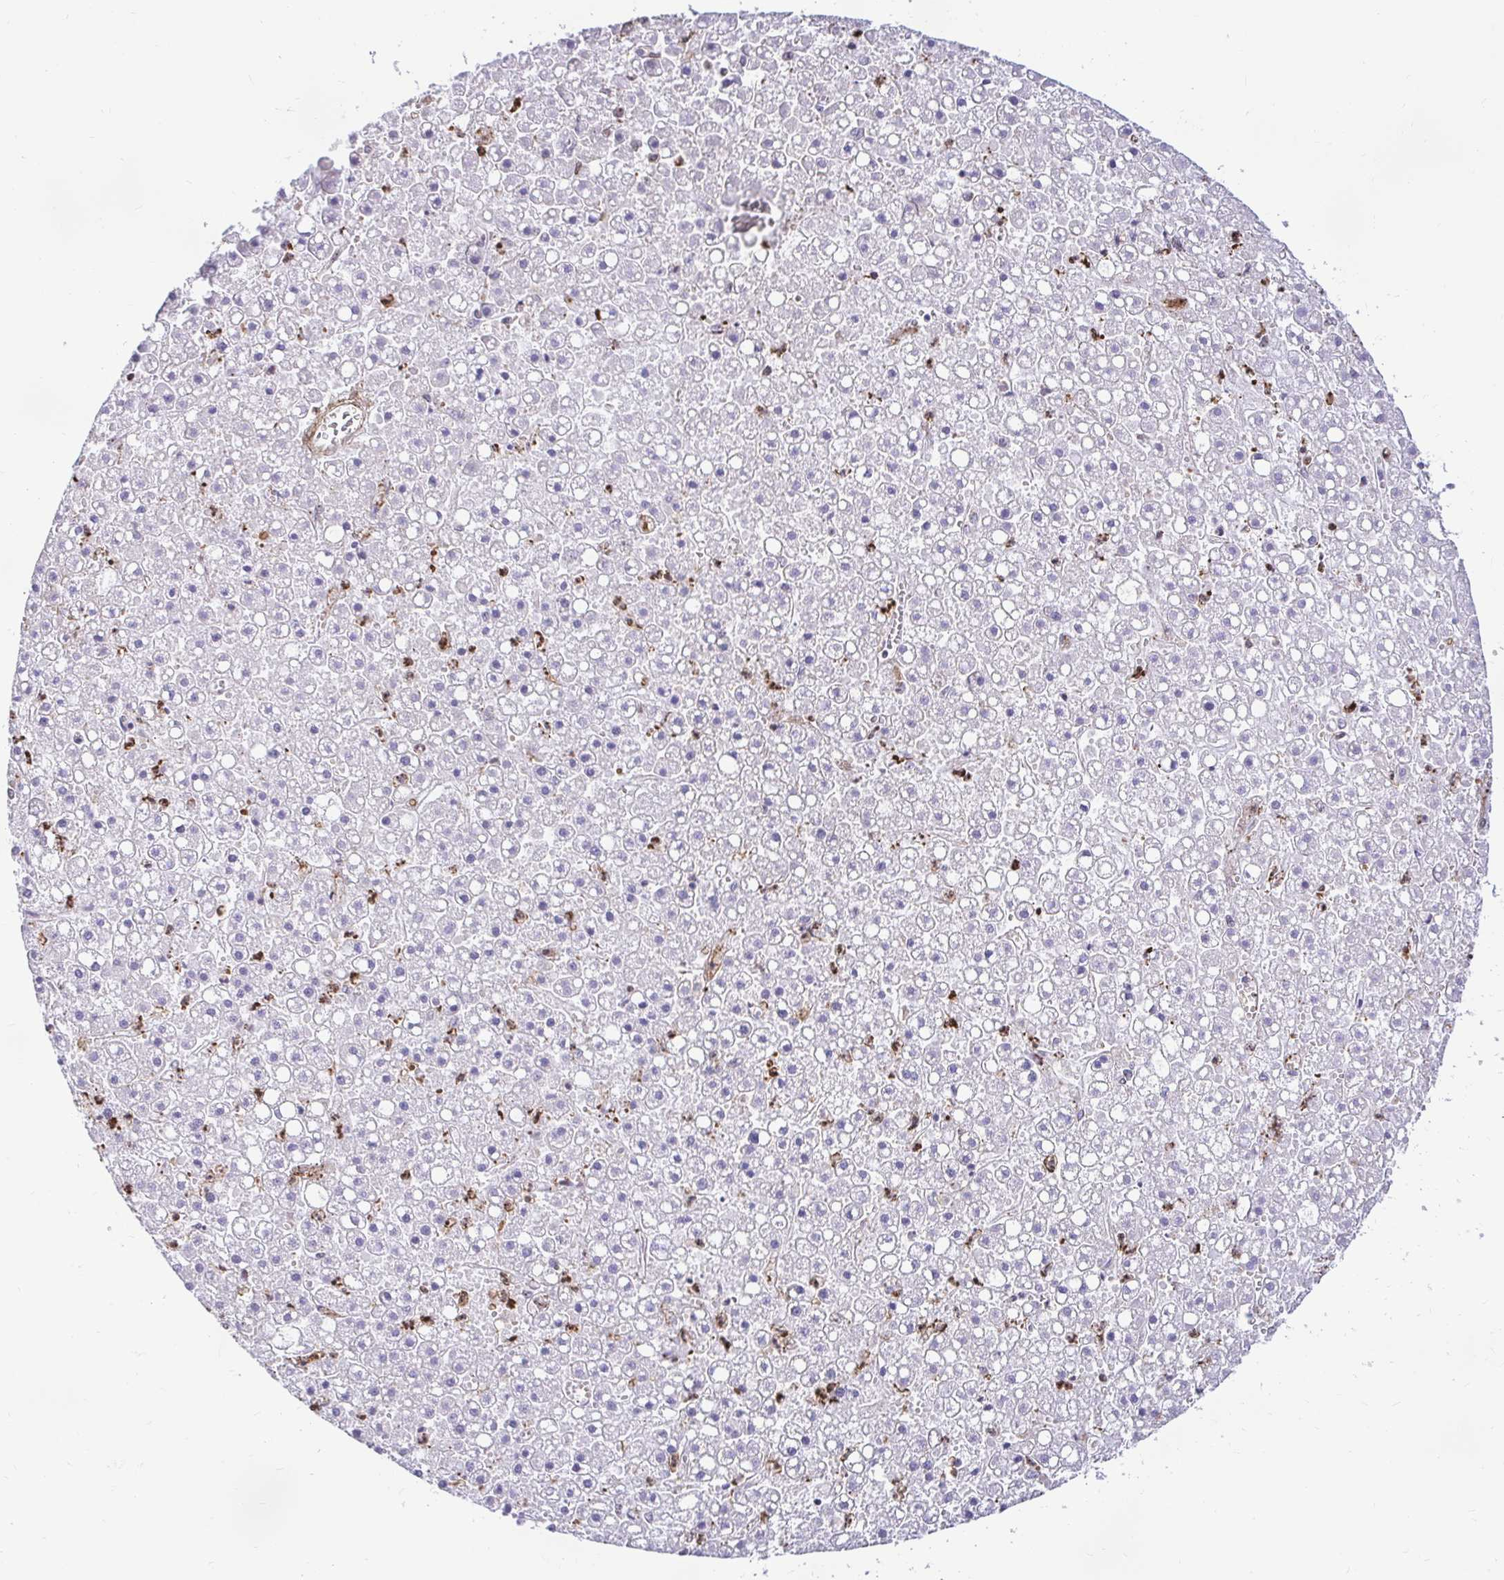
{"staining": {"intensity": "negative", "quantity": "none", "location": "none"}, "tissue": "liver cancer", "cell_type": "Tumor cells", "image_type": "cancer", "snomed": [{"axis": "morphology", "description": "Carcinoma, Hepatocellular, NOS"}, {"axis": "topography", "description": "Liver"}], "caption": "Liver hepatocellular carcinoma was stained to show a protein in brown. There is no significant staining in tumor cells.", "gene": "GSN", "patient": {"sex": "male", "age": 67}}